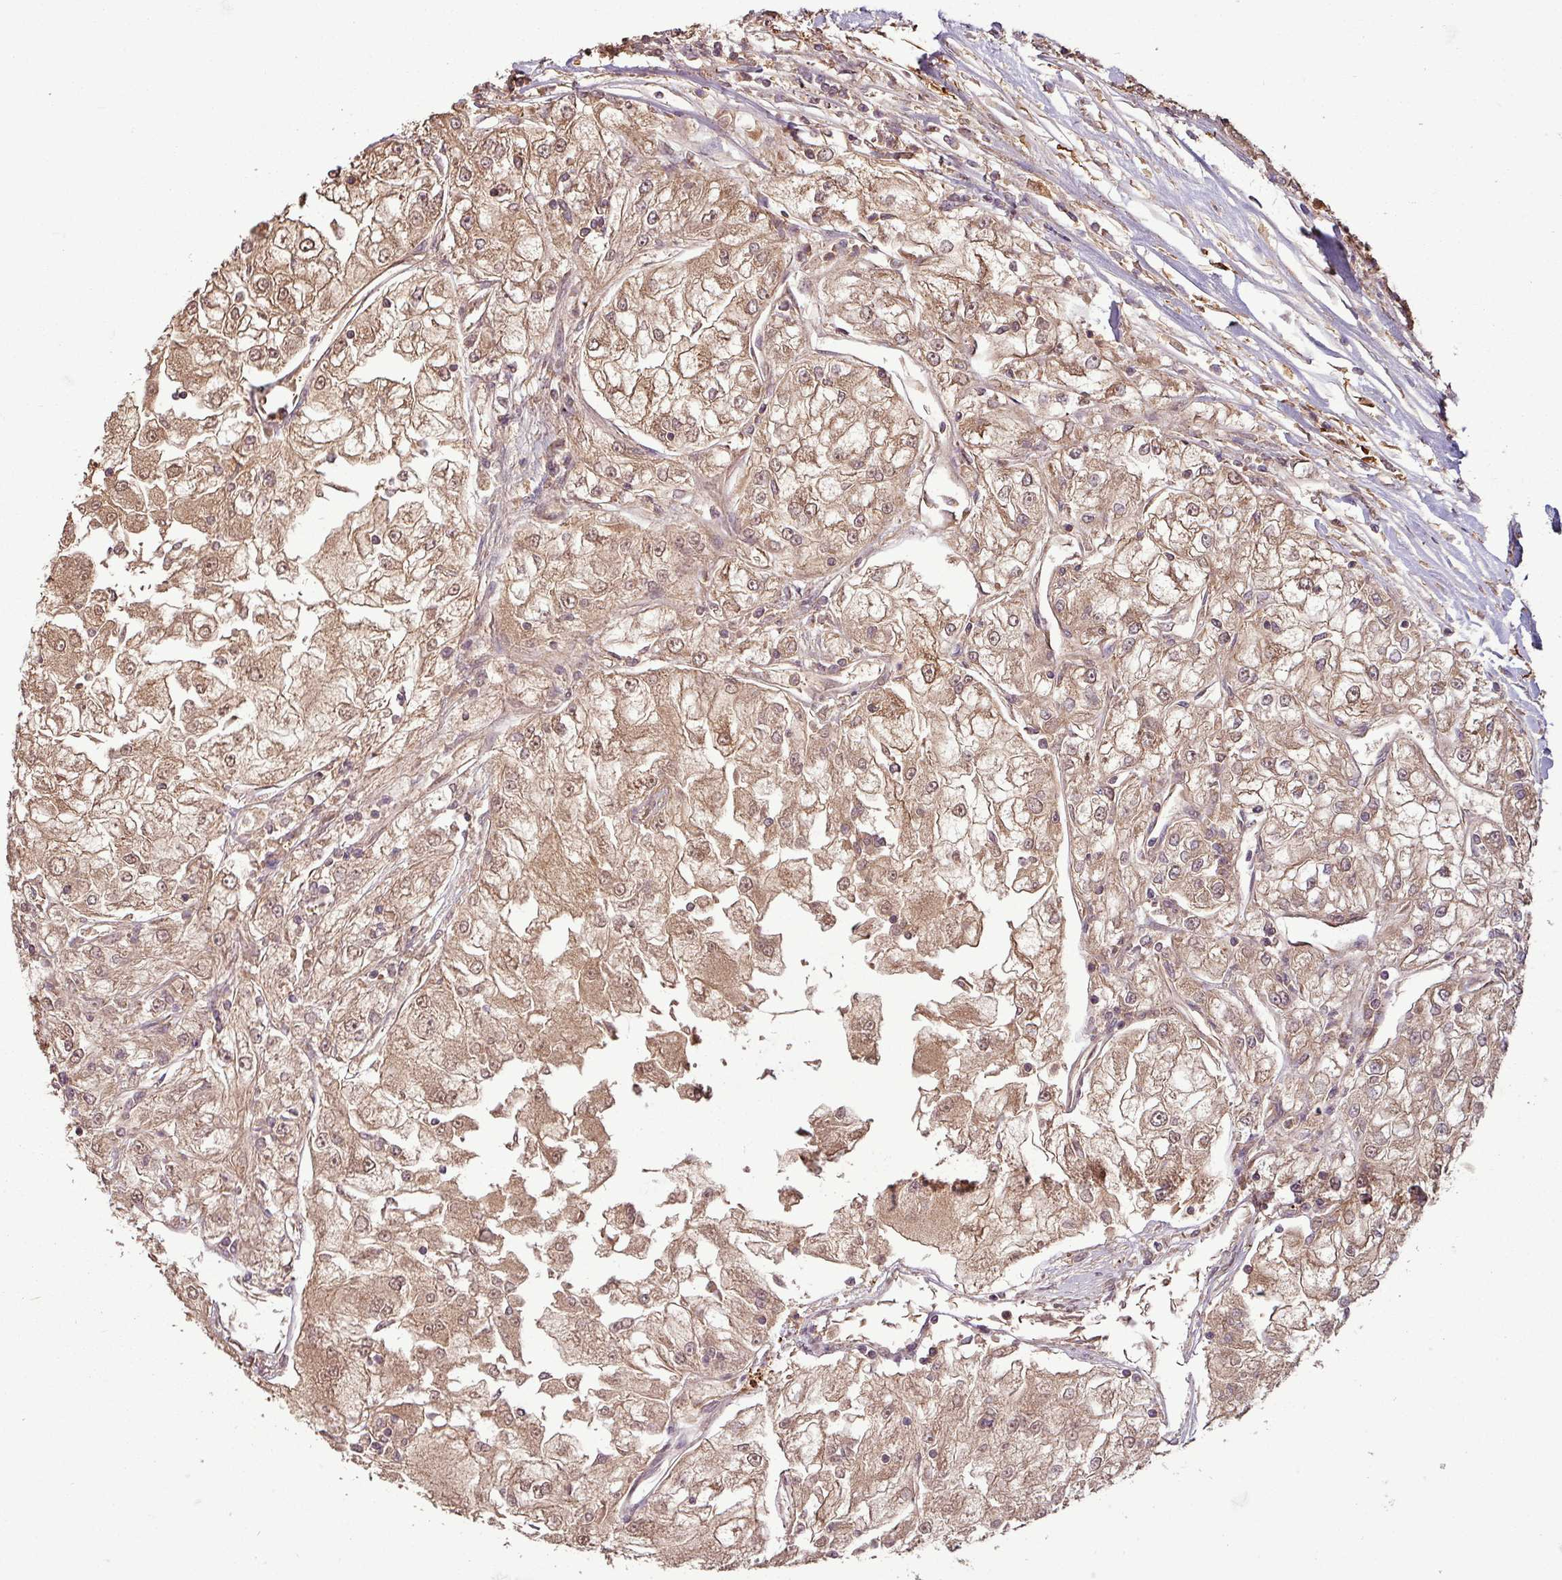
{"staining": {"intensity": "weak", "quantity": ">75%", "location": "cytoplasmic/membranous,nuclear"}, "tissue": "renal cancer", "cell_type": "Tumor cells", "image_type": "cancer", "snomed": [{"axis": "morphology", "description": "Adenocarcinoma, NOS"}, {"axis": "topography", "description": "Kidney"}], "caption": "Renal cancer (adenocarcinoma) stained with a protein marker shows weak staining in tumor cells.", "gene": "NT5C3A", "patient": {"sex": "female", "age": 72}}